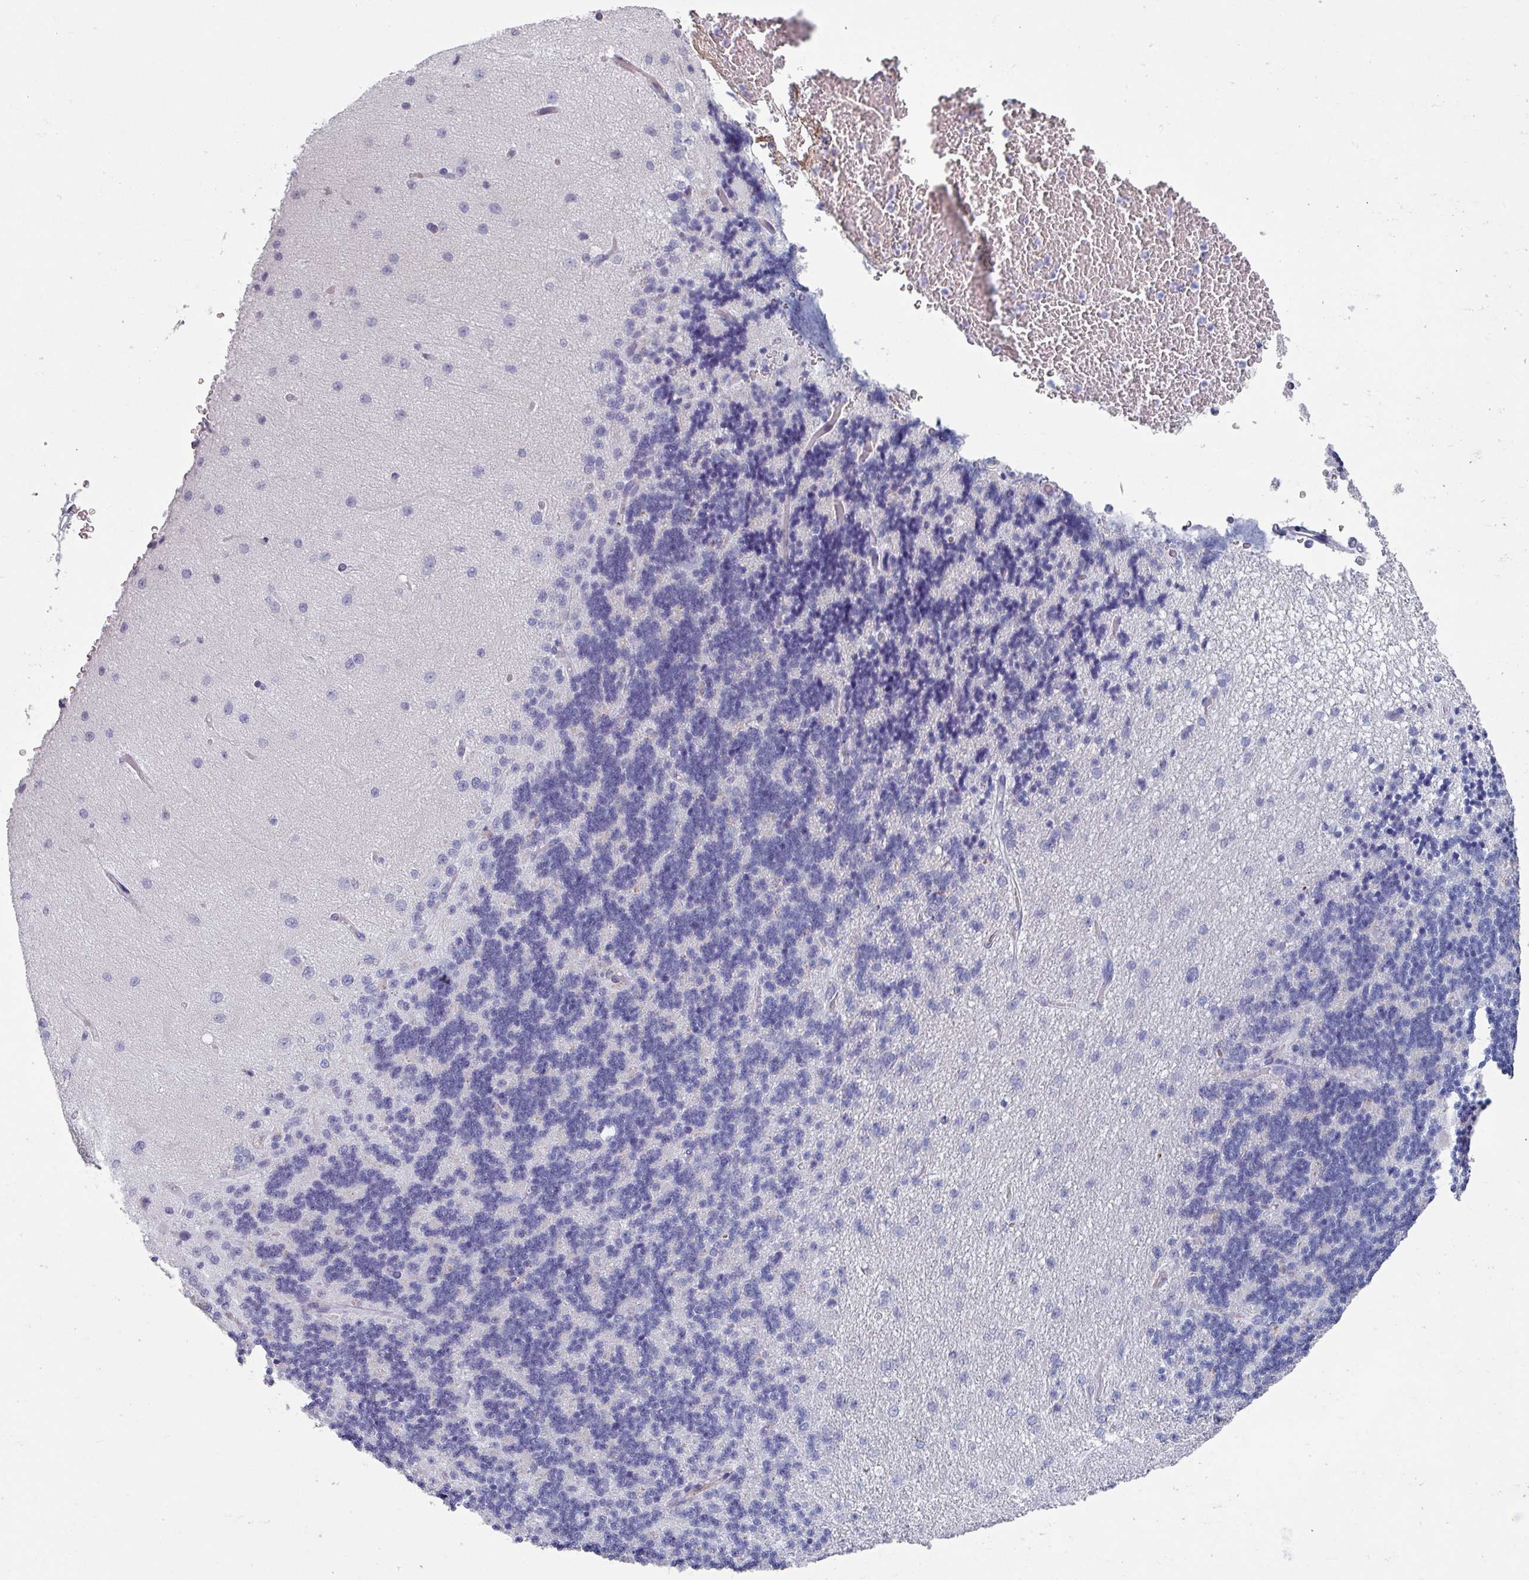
{"staining": {"intensity": "negative", "quantity": "none", "location": "none"}, "tissue": "cerebellum", "cell_type": "Cells in granular layer", "image_type": "normal", "snomed": [{"axis": "morphology", "description": "Normal tissue, NOS"}, {"axis": "topography", "description": "Cerebellum"}], "caption": "Cells in granular layer show no significant positivity in normal cerebellum. The staining is performed using DAB (3,3'-diaminobenzidine) brown chromogen with nuclei counter-stained in using hematoxylin.", "gene": "SLC35G2", "patient": {"sex": "female", "age": 29}}